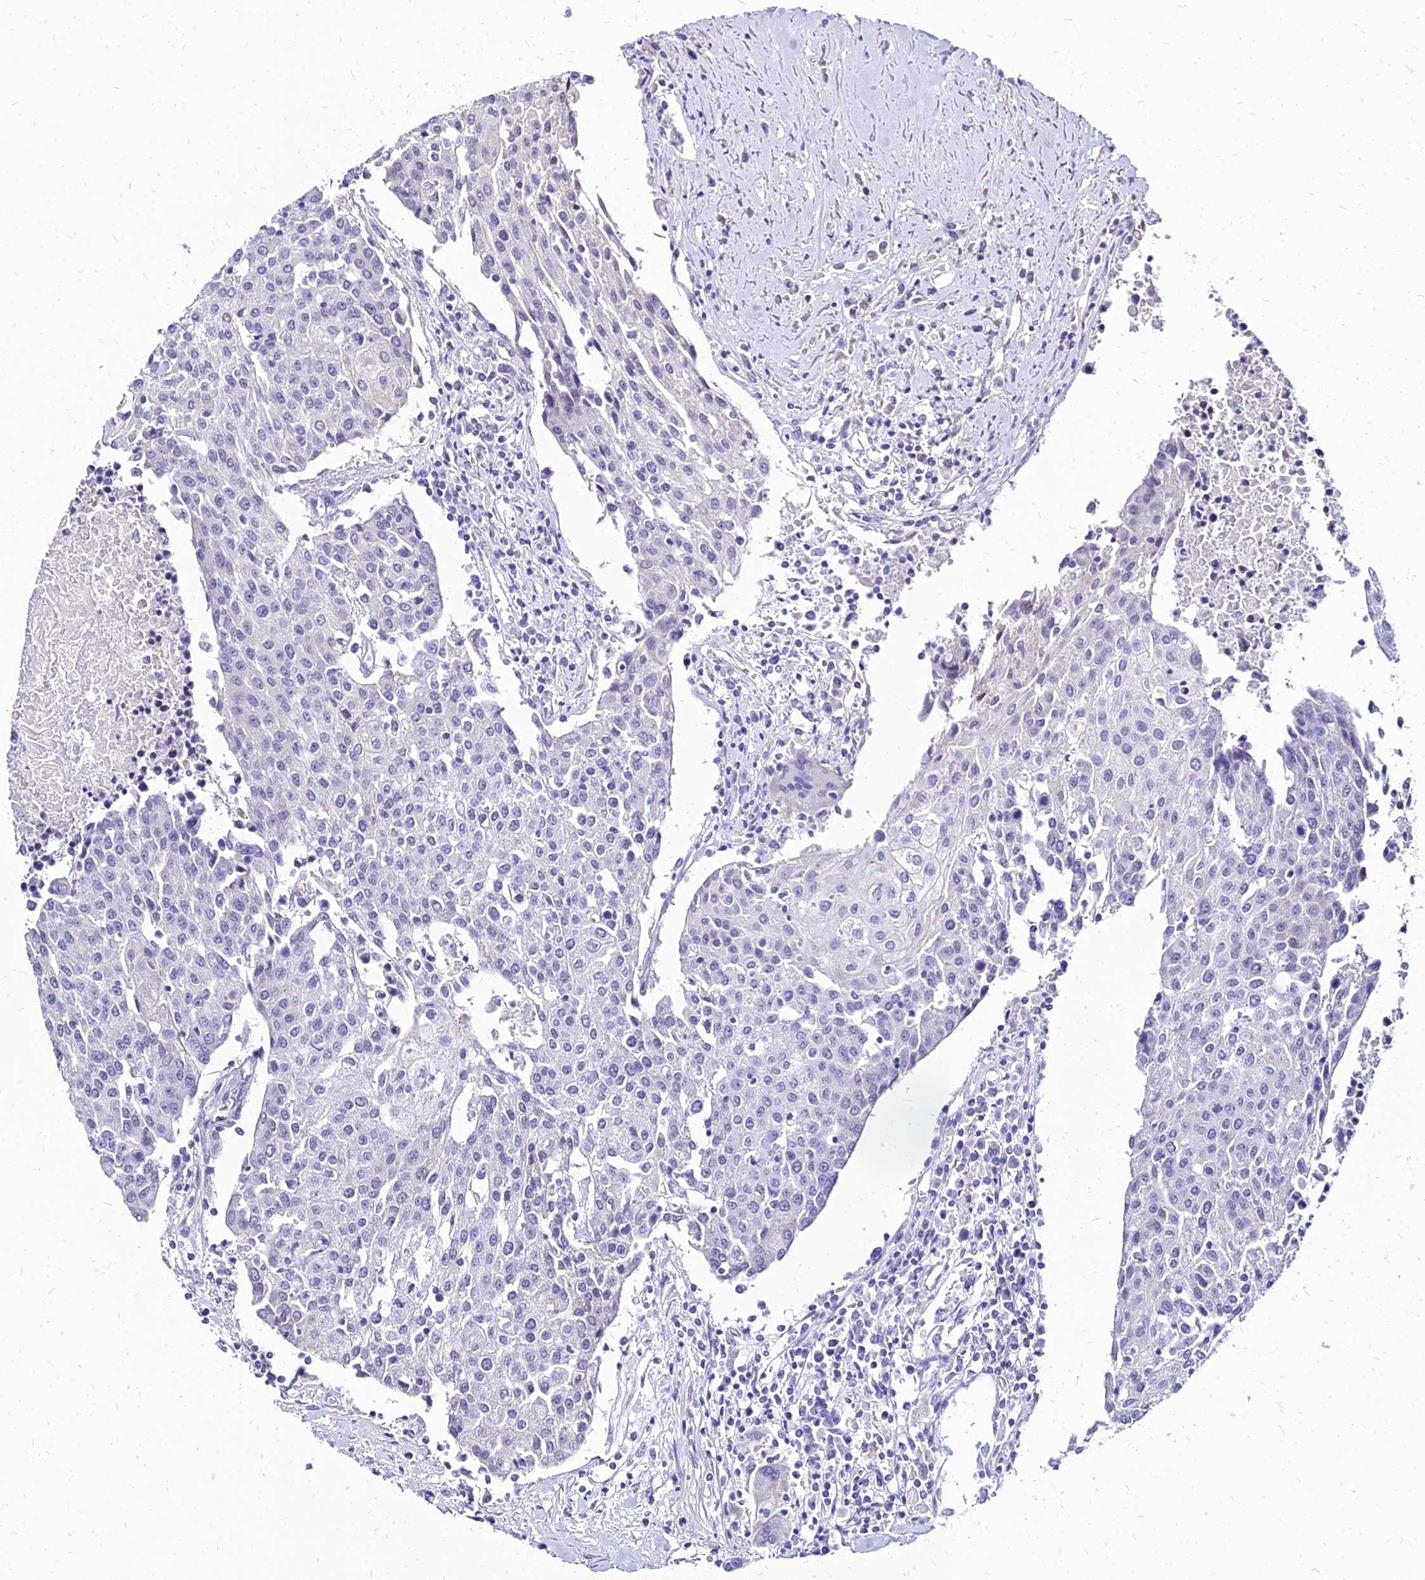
{"staining": {"intensity": "negative", "quantity": "none", "location": "none"}, "tissue": "urothelial cancer", "cell_type": "Tumor cells", "image_type": "cancer", "snomed": [{"axis": "morphology", "description": "Urothelial carcinoma, High grade"}, {"axis": "topography", "description": "Urinary bladder"}], "caption": "This is a photomicrograph of immunohistochemistry (IHC) staining of urothelial cancer, which shows no positivity in tumor cells.", "gene": "YEATS2", "patient": {"sex": "female", "age": 85}}